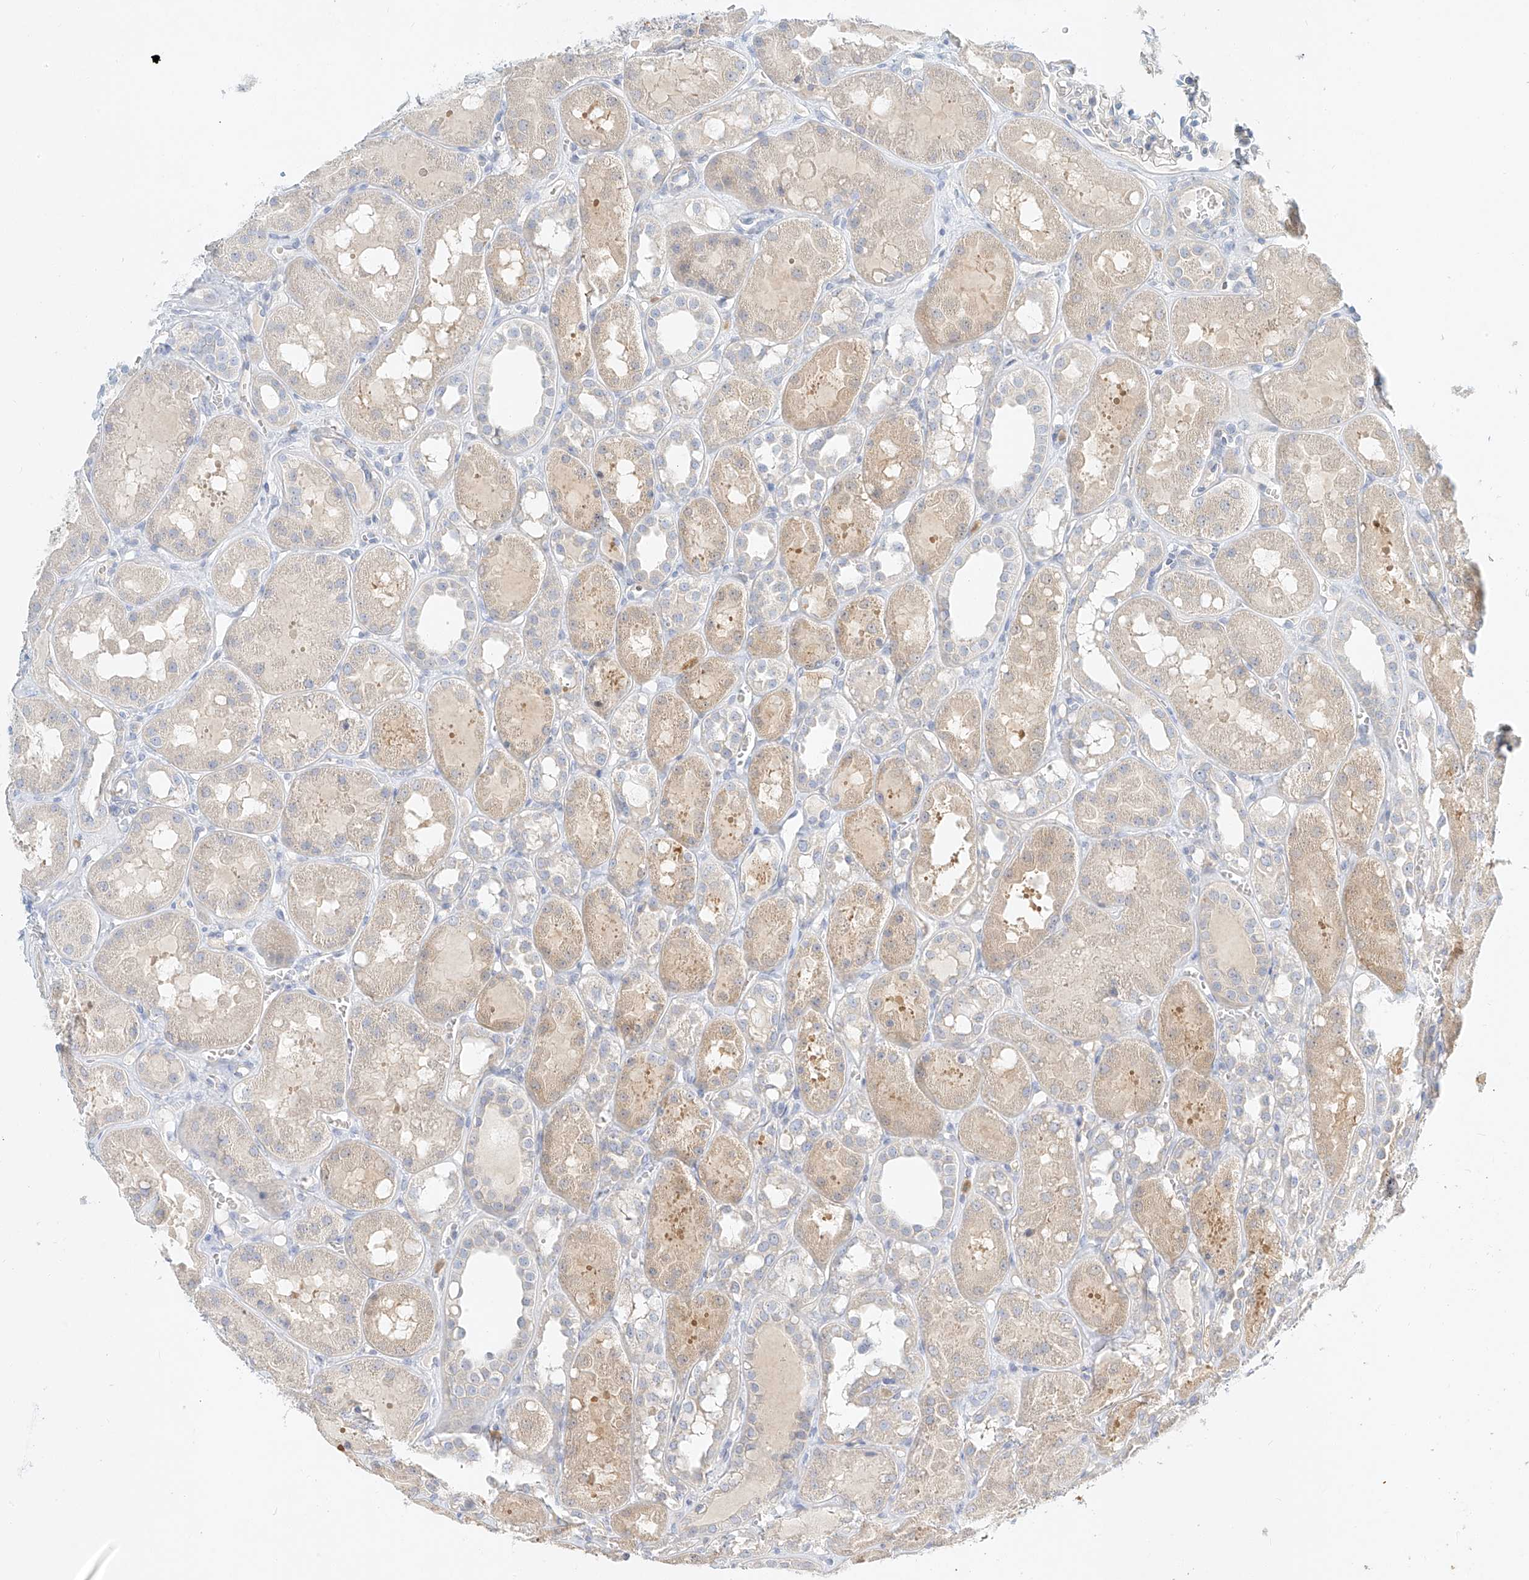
{"staining": {"intensity": "negative", "quantity": "none", "location": "none"}, "tissue": "kidney", "cell_type": "Cells in glomeruli", "image_type": "normal", "snomed": [{"axis": "morphology", "description": "Normal tissue, NOS"}, {"axis": "topography", "description": "Kidney"}], "caption": "Cells in glomeruli are negative for protein expression in benign human kidney. Brightfield microscopy of immunohistochemistry stained with DAB (3,3'-diaminobenzidine) (brown) and hematoxylin (blue), captured at high magnification.", "gene": "SYTL3", "patient": {"sex": "male", "age": 16}}